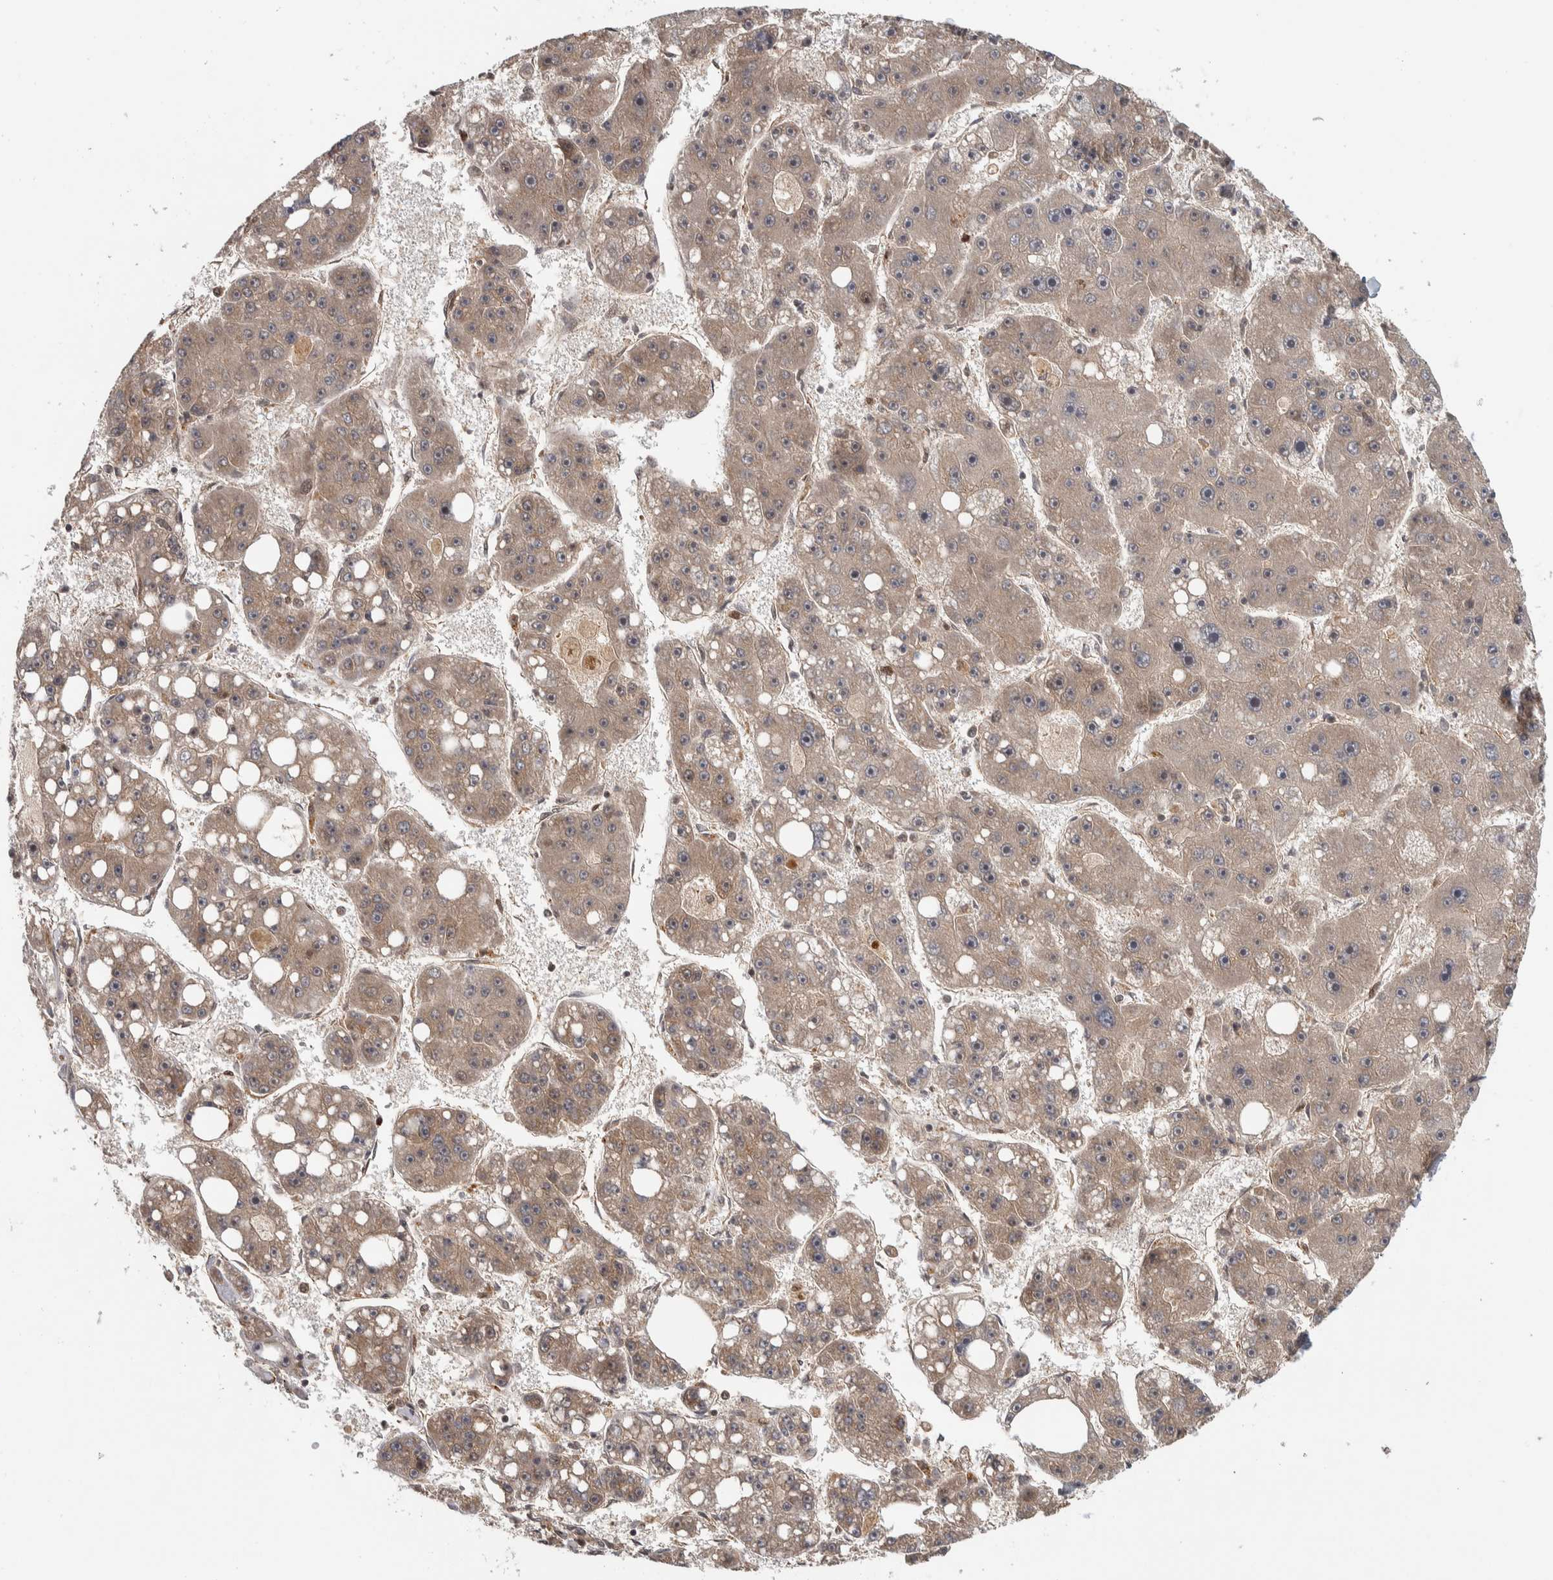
{"staining": {"intensity": "weak", "quantity": "25%-75%", "location": "cytoplasmic/membranous"}, "tissue": "liver cancer", "cell_type": "Tumor cells", "image_type": "cancer", "snomed": [{"axis": "morphology", "description": "Carcinoma, Hepatocellular, NOS"}, {"axis": "topography", "description": "Liver"}], "caption": "This is an image of immunohistochemistry (IHC) staining of liver cancer, which shows weak staining in the cytoplasmic/membranous of tumor cells.", "gene": "RPS6KA4", "patient": {"sex": "female", "age": 61}}